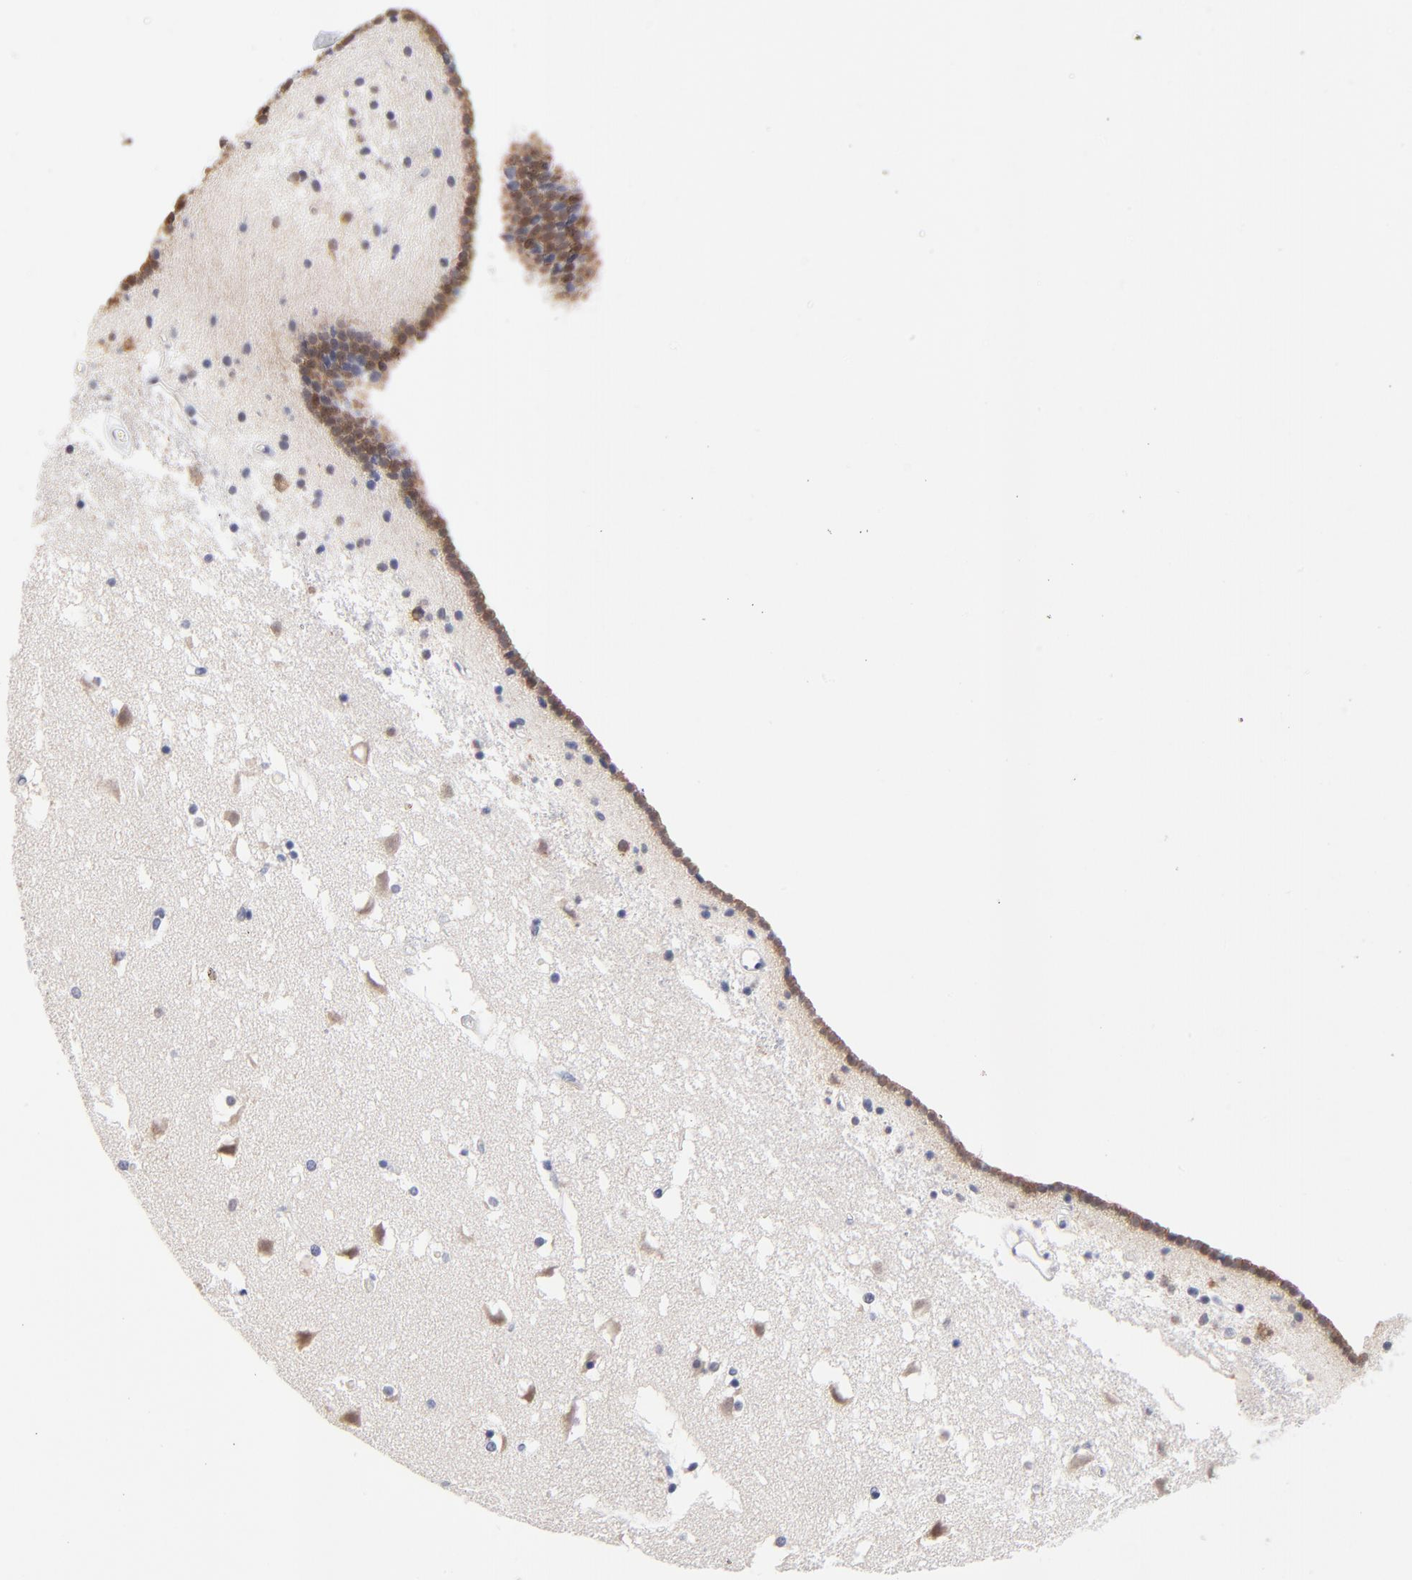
{"staining": {"intensity": "negative", "quantity": "none", "location": "none"}, "tissue": "caudate", "cell_type": "Glial cells", "image_type": "normal", "snomed": [{"axis": "morphology", "description": "Normal tissue, NOS"}, {"axis": "topography", "description": "Lateral ventricle wall"}], "caption": "The photomicrograph exhibits no staining of glial cells in unremarkable caudate. (Stains: DAB IHC with hematoxylin counter stain, Microscopy: brightfield microscopy at high magnification).", "gene": "FBXO8", "patient": {"sex": "male", "age": 45}}